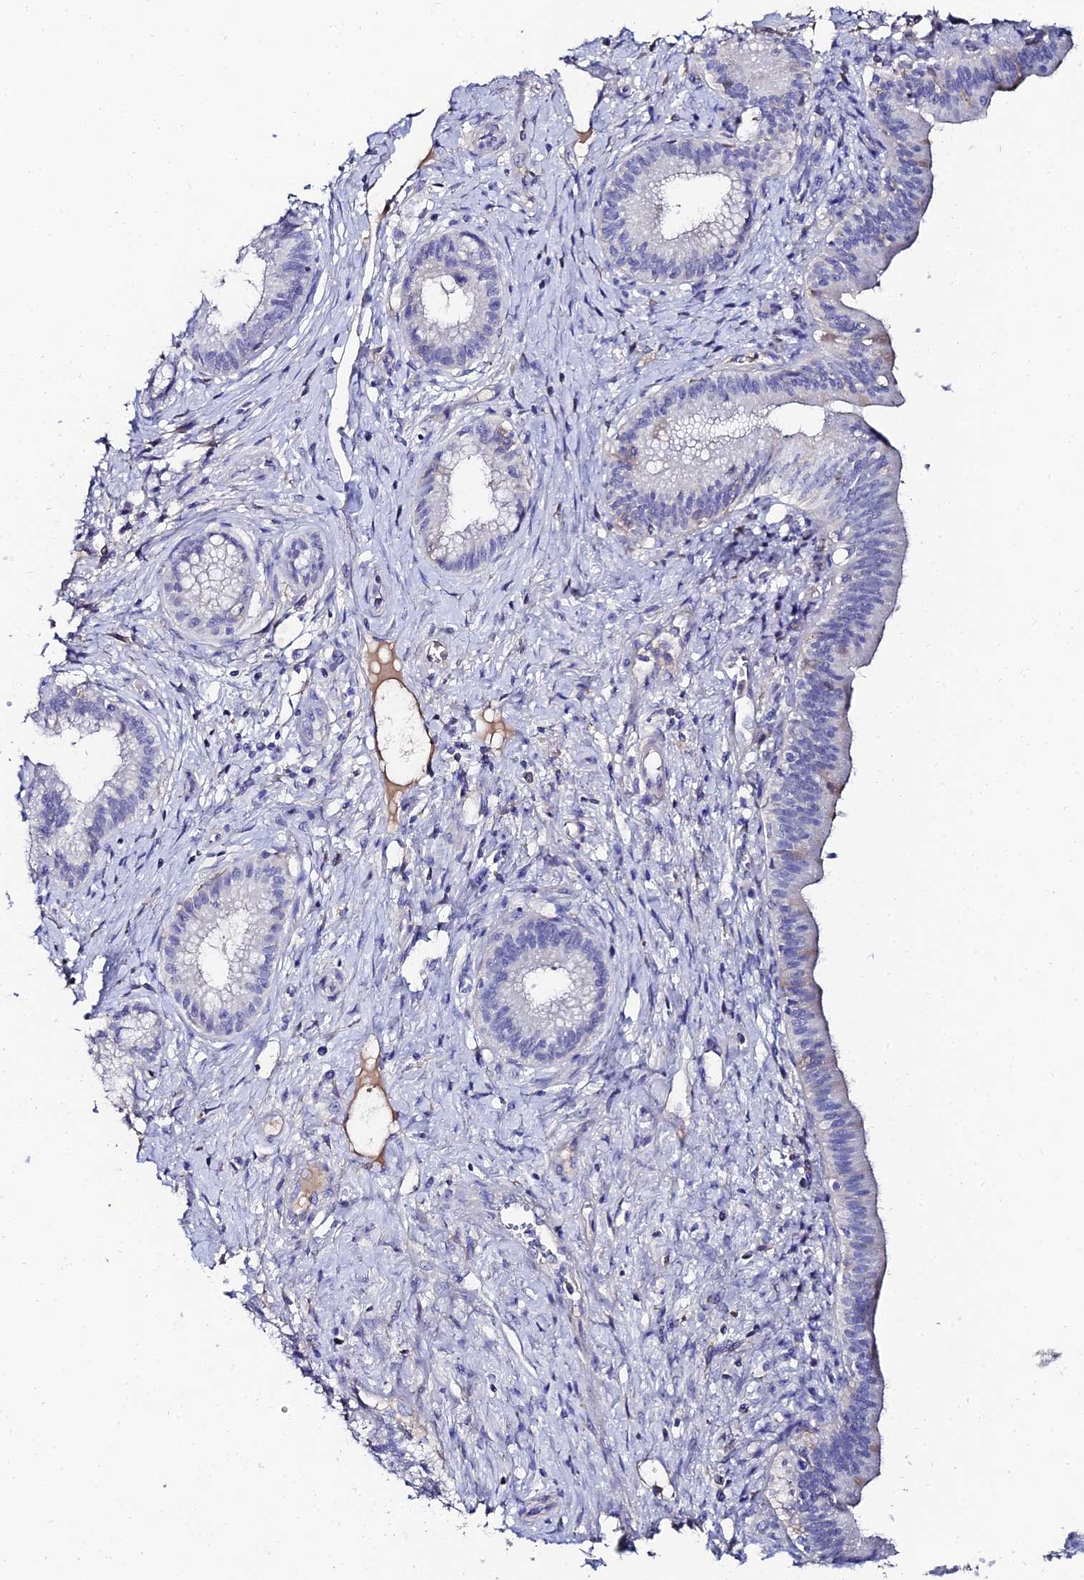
{"staining": {"intensity": "negative", "quantity": "none", "location": "none"}, "tissue": "pancreatic cancer", "cell_type": "Tumor cells", "image_type": "cancer", "snomed": [{"axis": "morphology", "description": "Adenocarcinoma, NOS"}, {"axis": "topography", "description": "Pancreas"}], "caption": "The photomicrograph demonstrates no staining of tumor cells in pancreatic cancer.", "gene": "KRT17", "patient": {"sex": "male", "age": 72}}